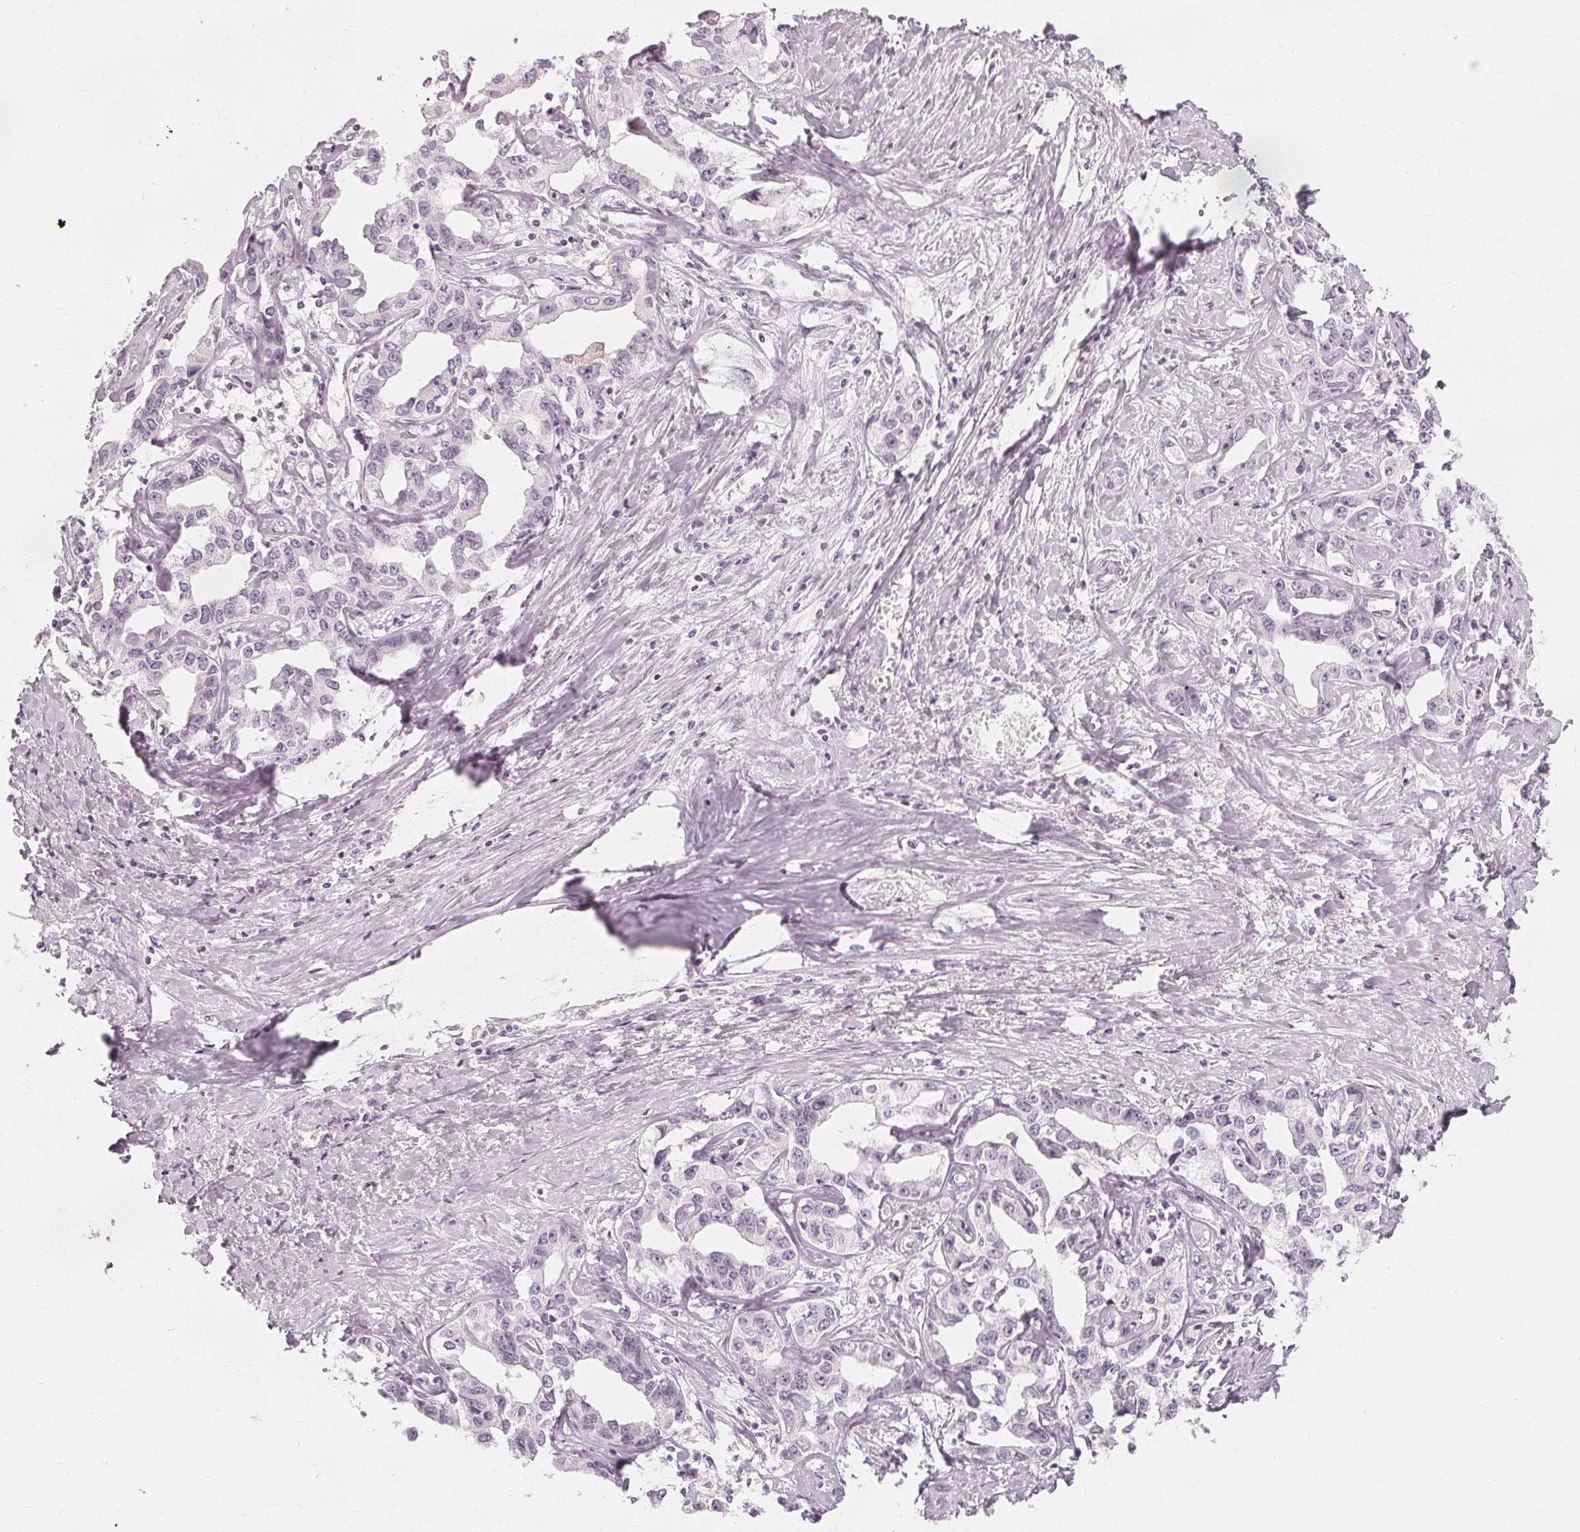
{"staining": {"intensity": "negative", "quantity": "none", "location": "none"}, "tissue": "liver cancer", "cell_type": "Tumor cells", "image_type": "cancer", "snomed": [{"axis": "morphology", "description": "Cholangiocarcinoma"}, {"axis": "topography", "description": "Liver"}], "caption": "High magnification brightfield microscopy of liver cancer (cholangiocarcinoma) stained with DAB (3,3'-diaminobenzidine) (brown) and counterstained with hematoxylin (blue): tumor cells show no significant positivity.", "gene": "NXPE1", "patient": {"sex": "male", "age": 59}}